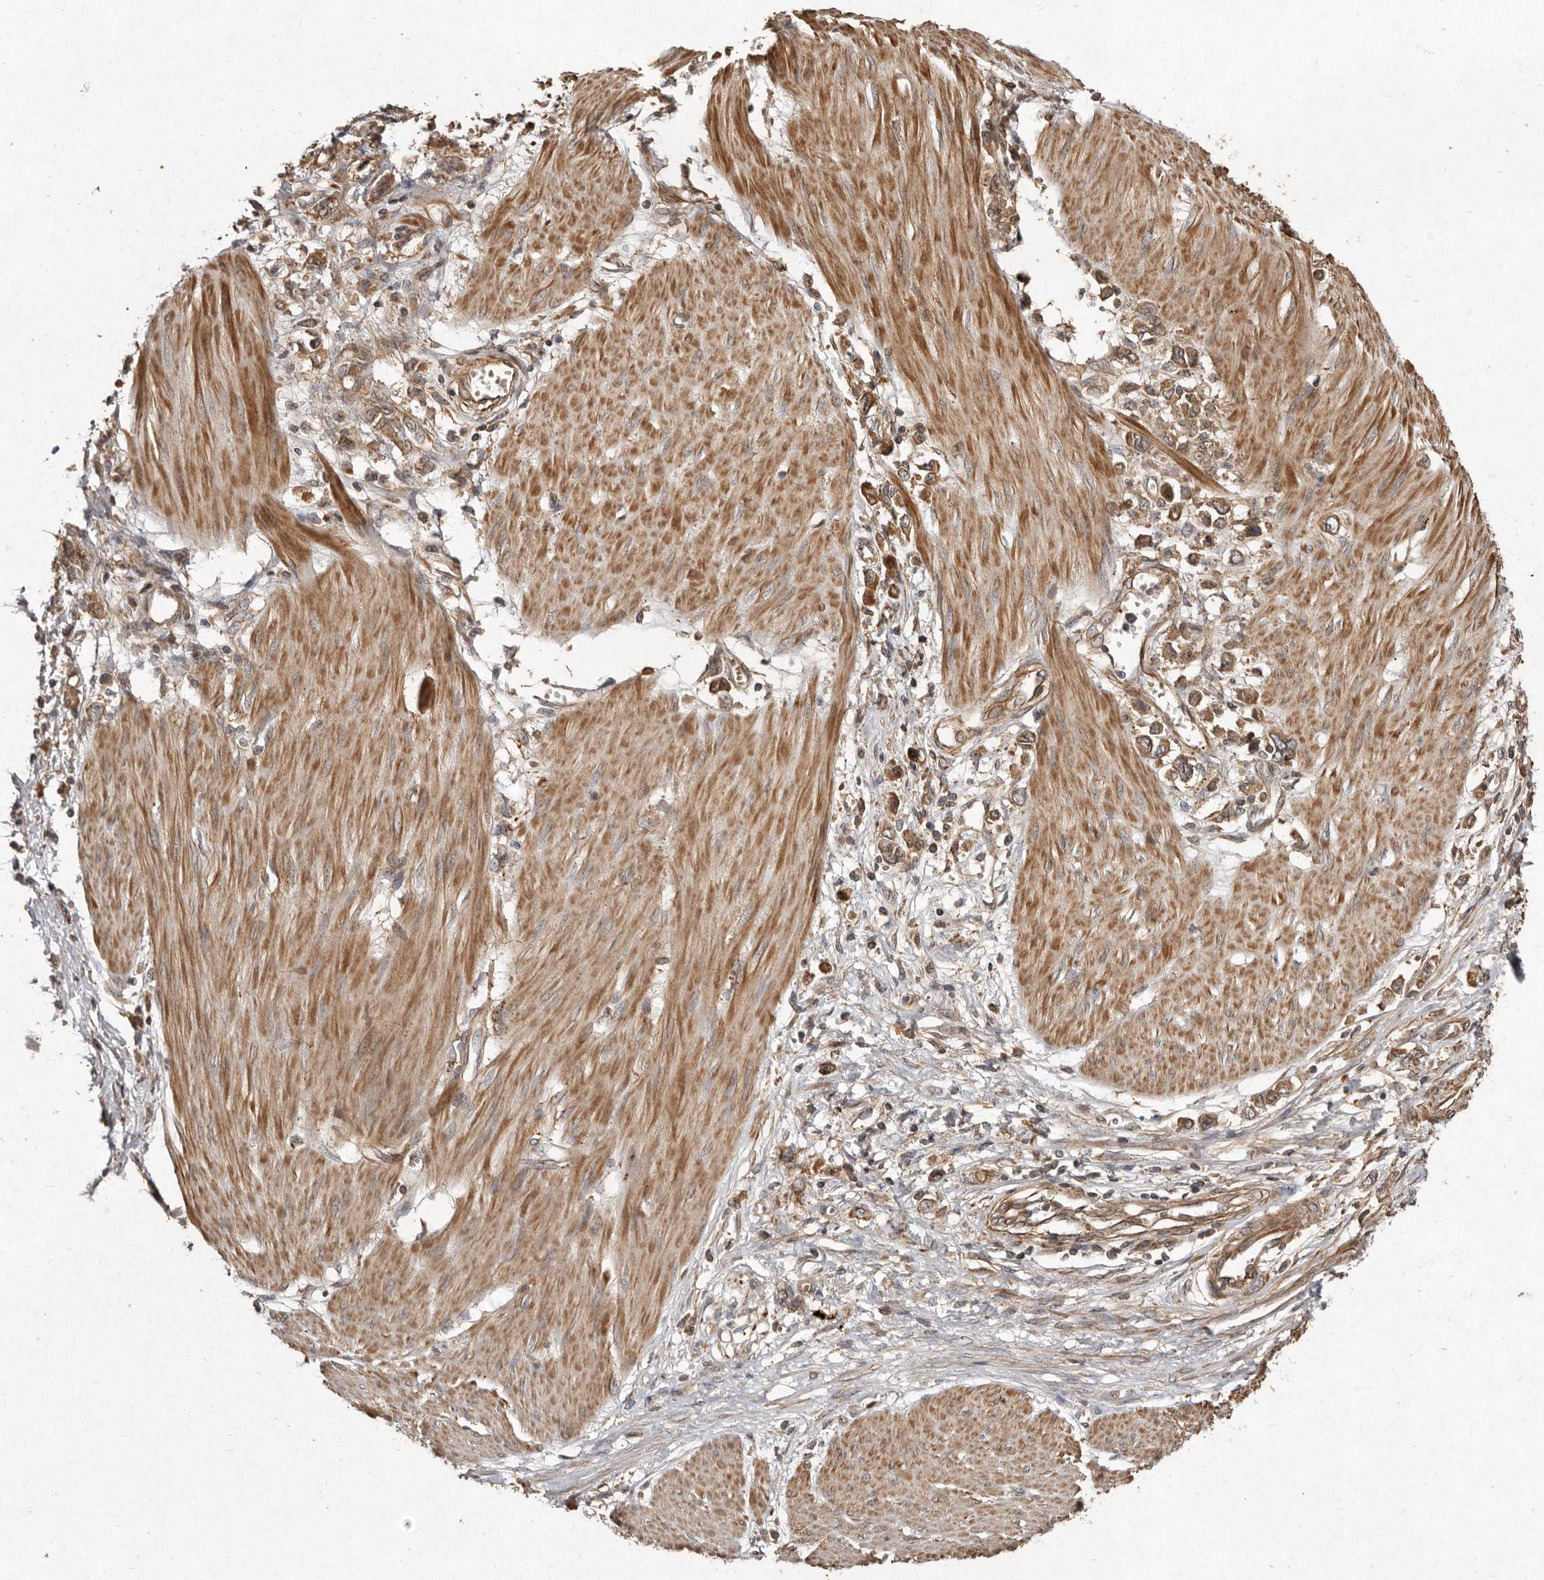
{"staining": {"intensity": "moderate", "quantity": ">75%", "location": "cytoplasmic/membranous"}, "tissue": "stomach cancer", "cell_type": "Tumor cells", "image_type": "cancer", "snomed": [{"axis": "morphology", "description": "Adenocarcinoma, NOS"}, {"axis": "topography", "description": "Stomach"}], "caption": "Immunohistochemical staining of stomach cancer (adenocarcinoma) demonstrates moderate cytoplasmic/membranous protein staining in about >75% of tumor cells.", "gene": "SEMA3A", "patient": {"sex": "female", "age": 76}}